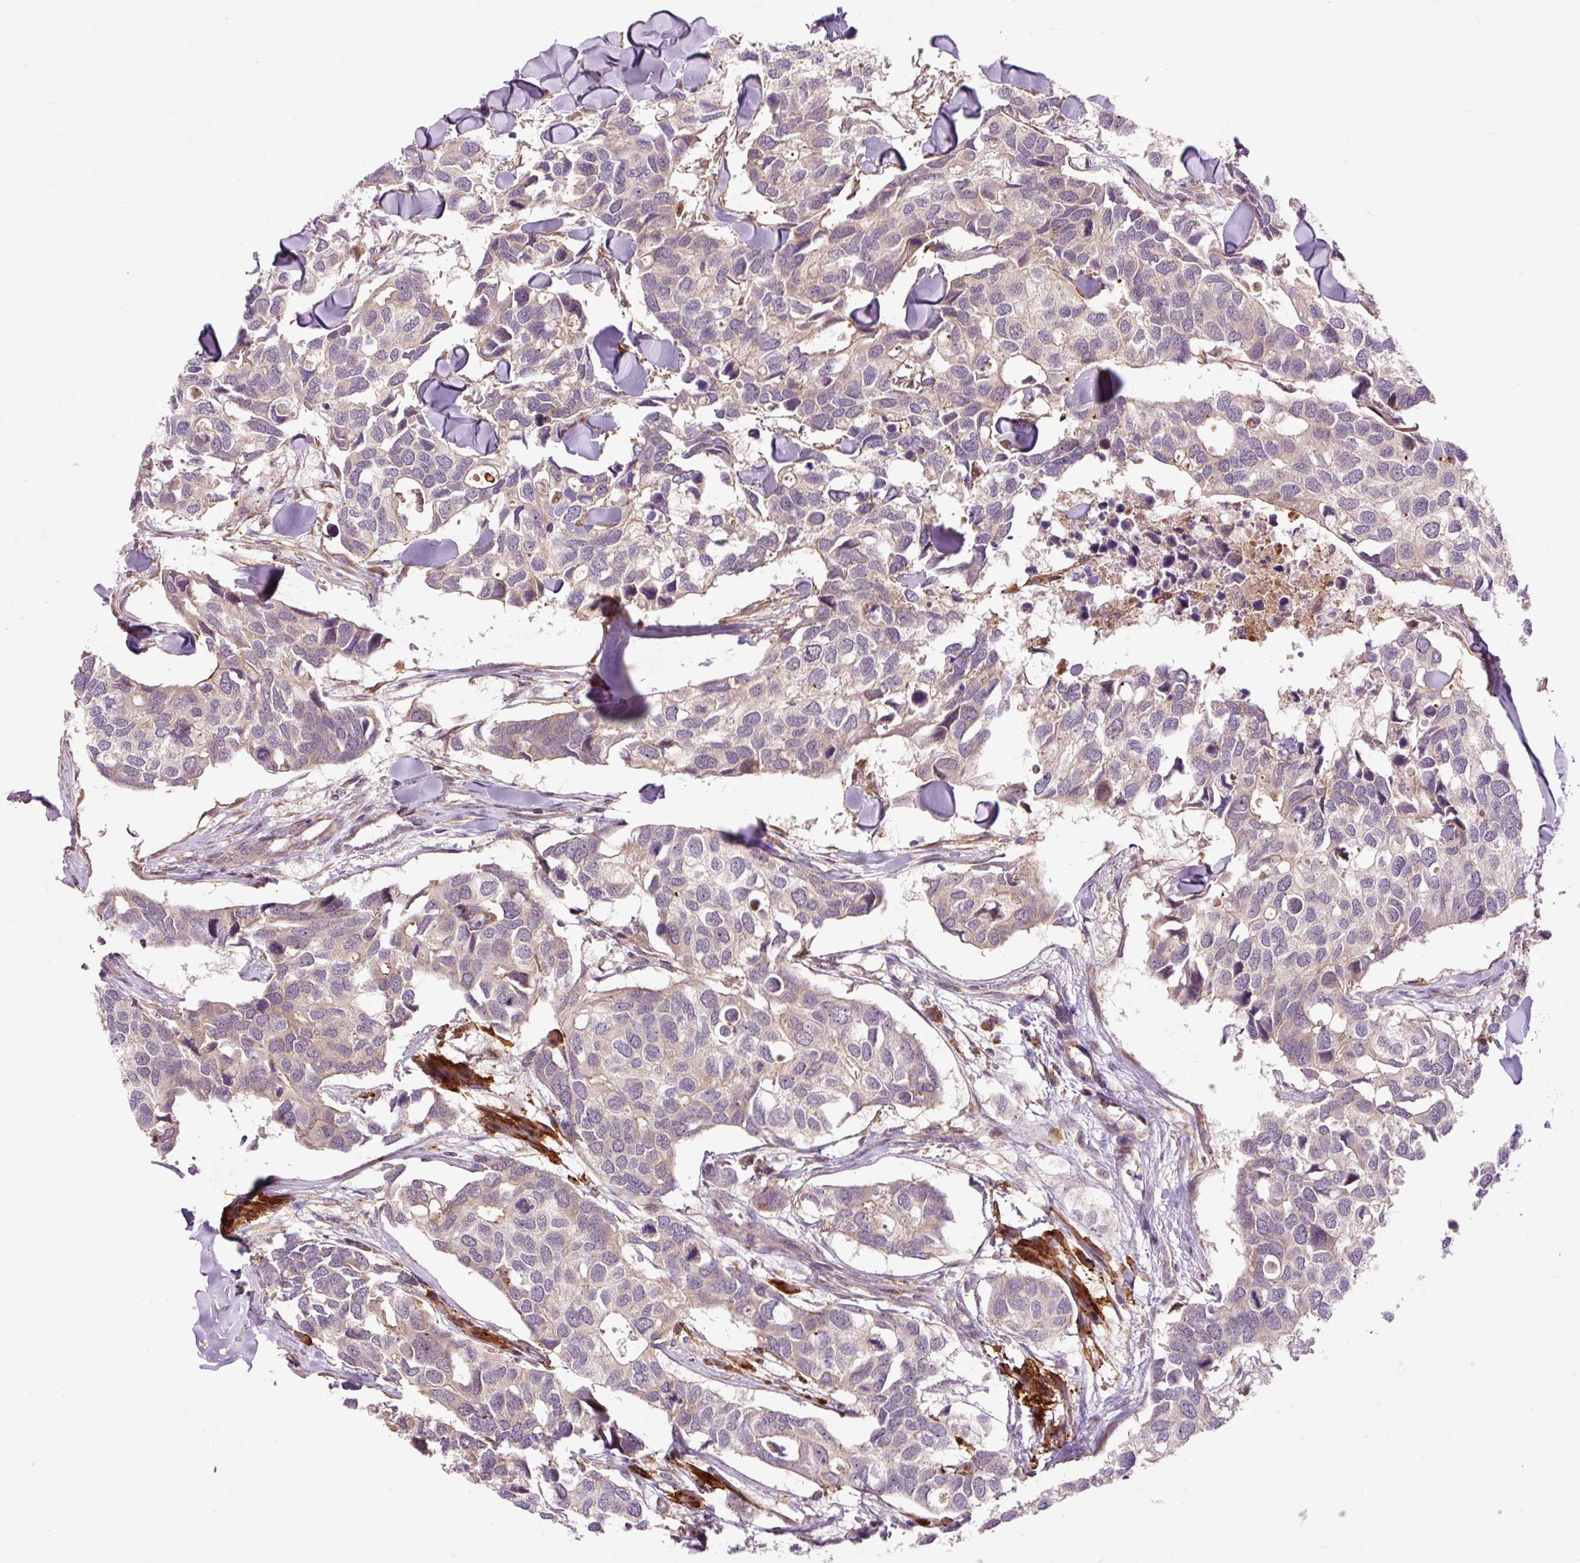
{"staining": {"intensity": "weak", "quantity": "<25%", "location": "cytoplasmic/membranous"}, "tissue": "breast cancer", "cell_type": "Tumor cells", "image_type": "cancer", "snomed": [{"axis": "morphology", "description": "Duct carcinoma"}, {"axis": "topography", "description": "Breast"}], "caption": "This histopathology image is of breast invasive ductal carcinoma stained with immunohistochemistry to label a protein in brown with the nuclei are counter-stained blue. There is no staining in tumor cells. (DAB IHC with hematoxylin counter stain).", "gene": "RIPOR3", "patient": {"sex": "female", "age": 83}}